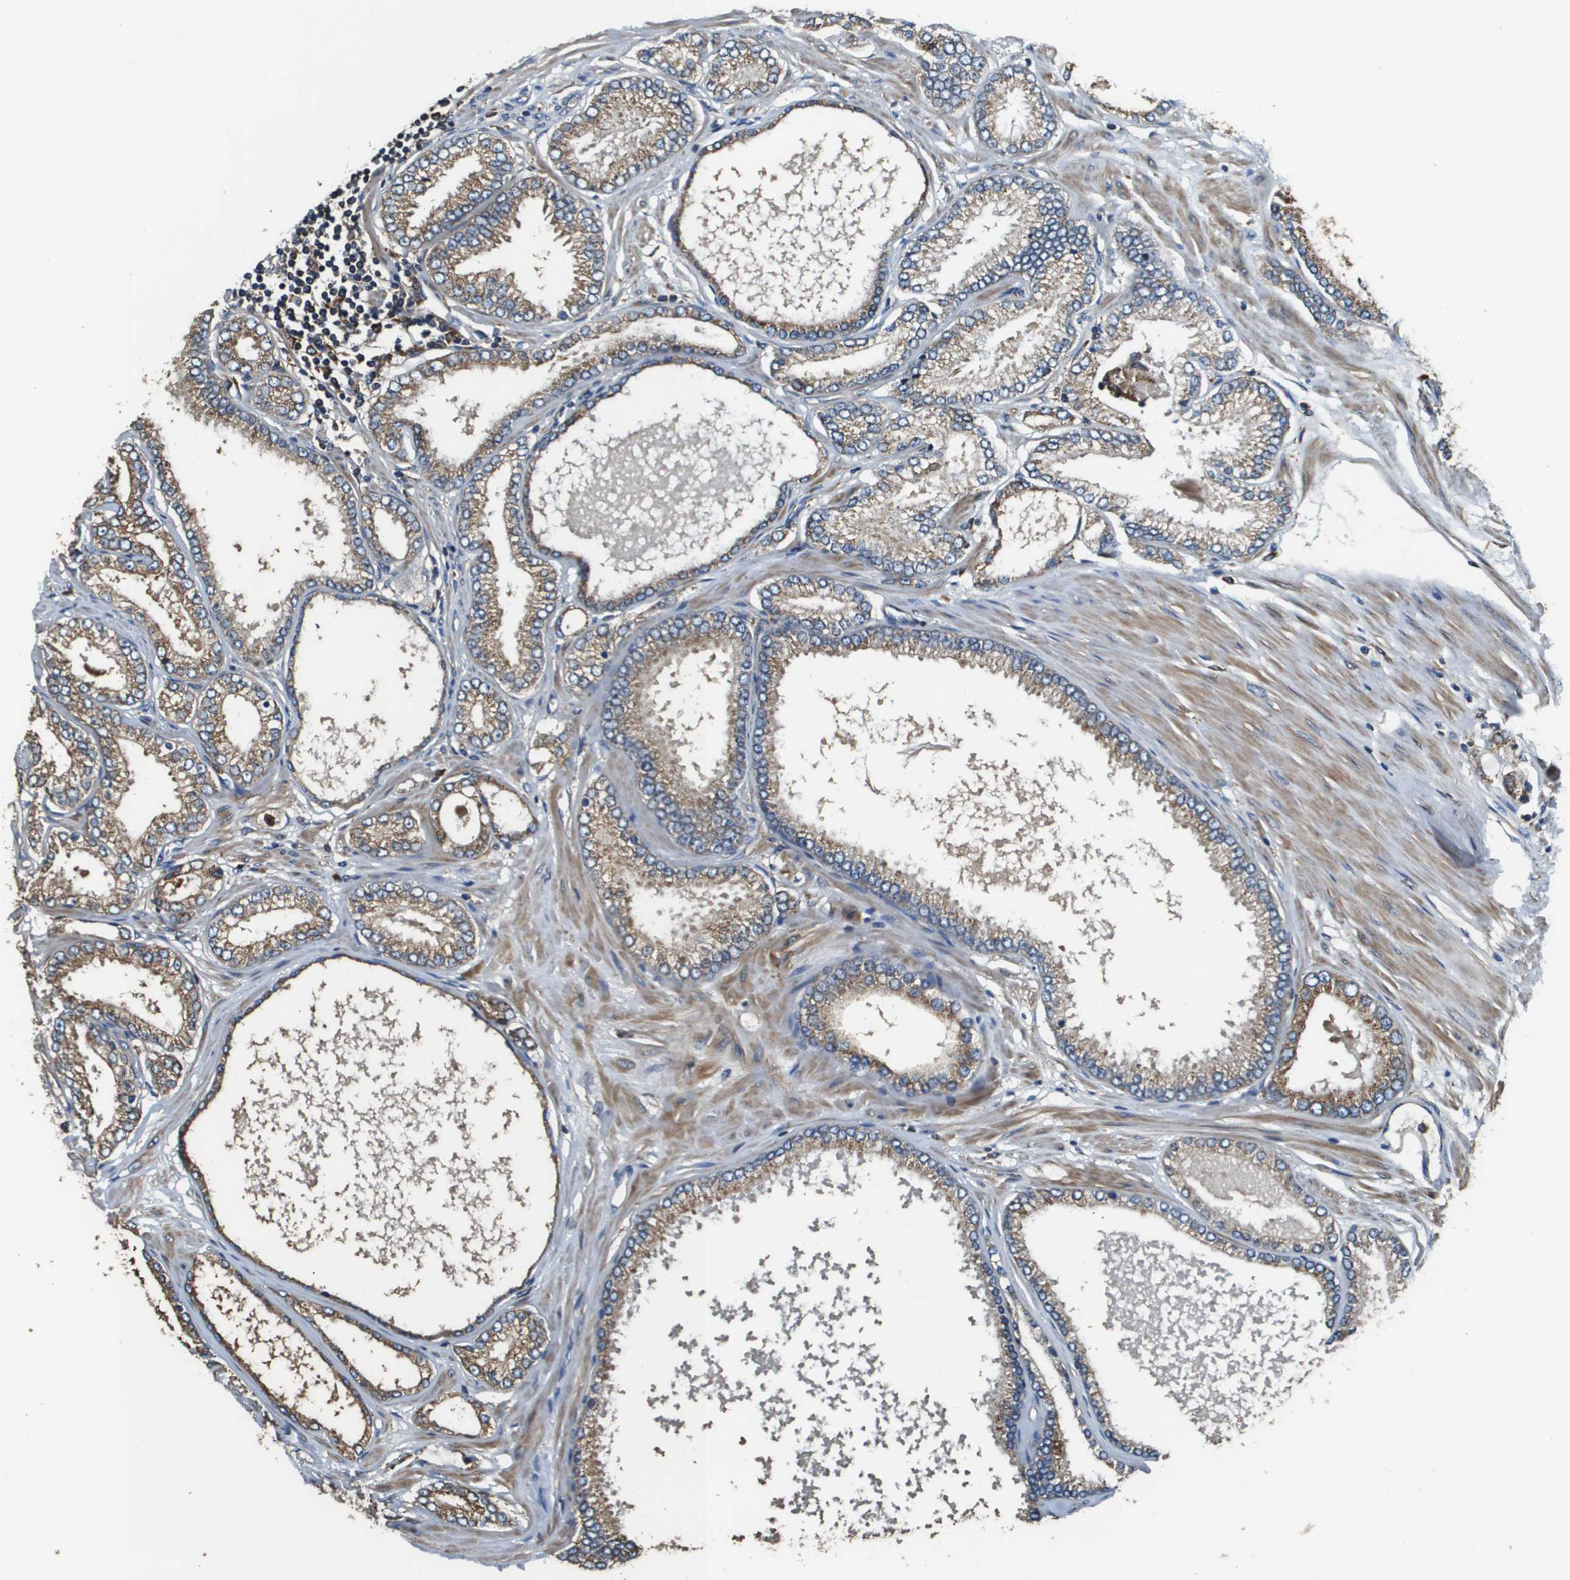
{"staining": {"intensity": "moderate", "quantity": "25%-75%", "location": "cytoplasmic/membranous"}, "tissue": "prostate cancer", "cell_type": "Tumor cells", "image_type": "cancer", "snomed": [{"axis": "morphology", "description": "Adenocarcinoma, High grade"}, {"axis": "topography", "description": "Prostate"}], "caption": "Immunohistochemistry staining of prostate cancer (adenocarcinoma (high-grade)), which shows medium levels of moderate cytoplasmic/membranous expression in approximately 25%-75% of tumor cells indicating moderate cytoplasmic/membranous protein positivity. The staining was performed using DAB (brown) for protein detection and nuclei were counterstained in hematoxylin (blue).", "gene": "CNPY3", "patient": {"sex": "male", "age": 61}}